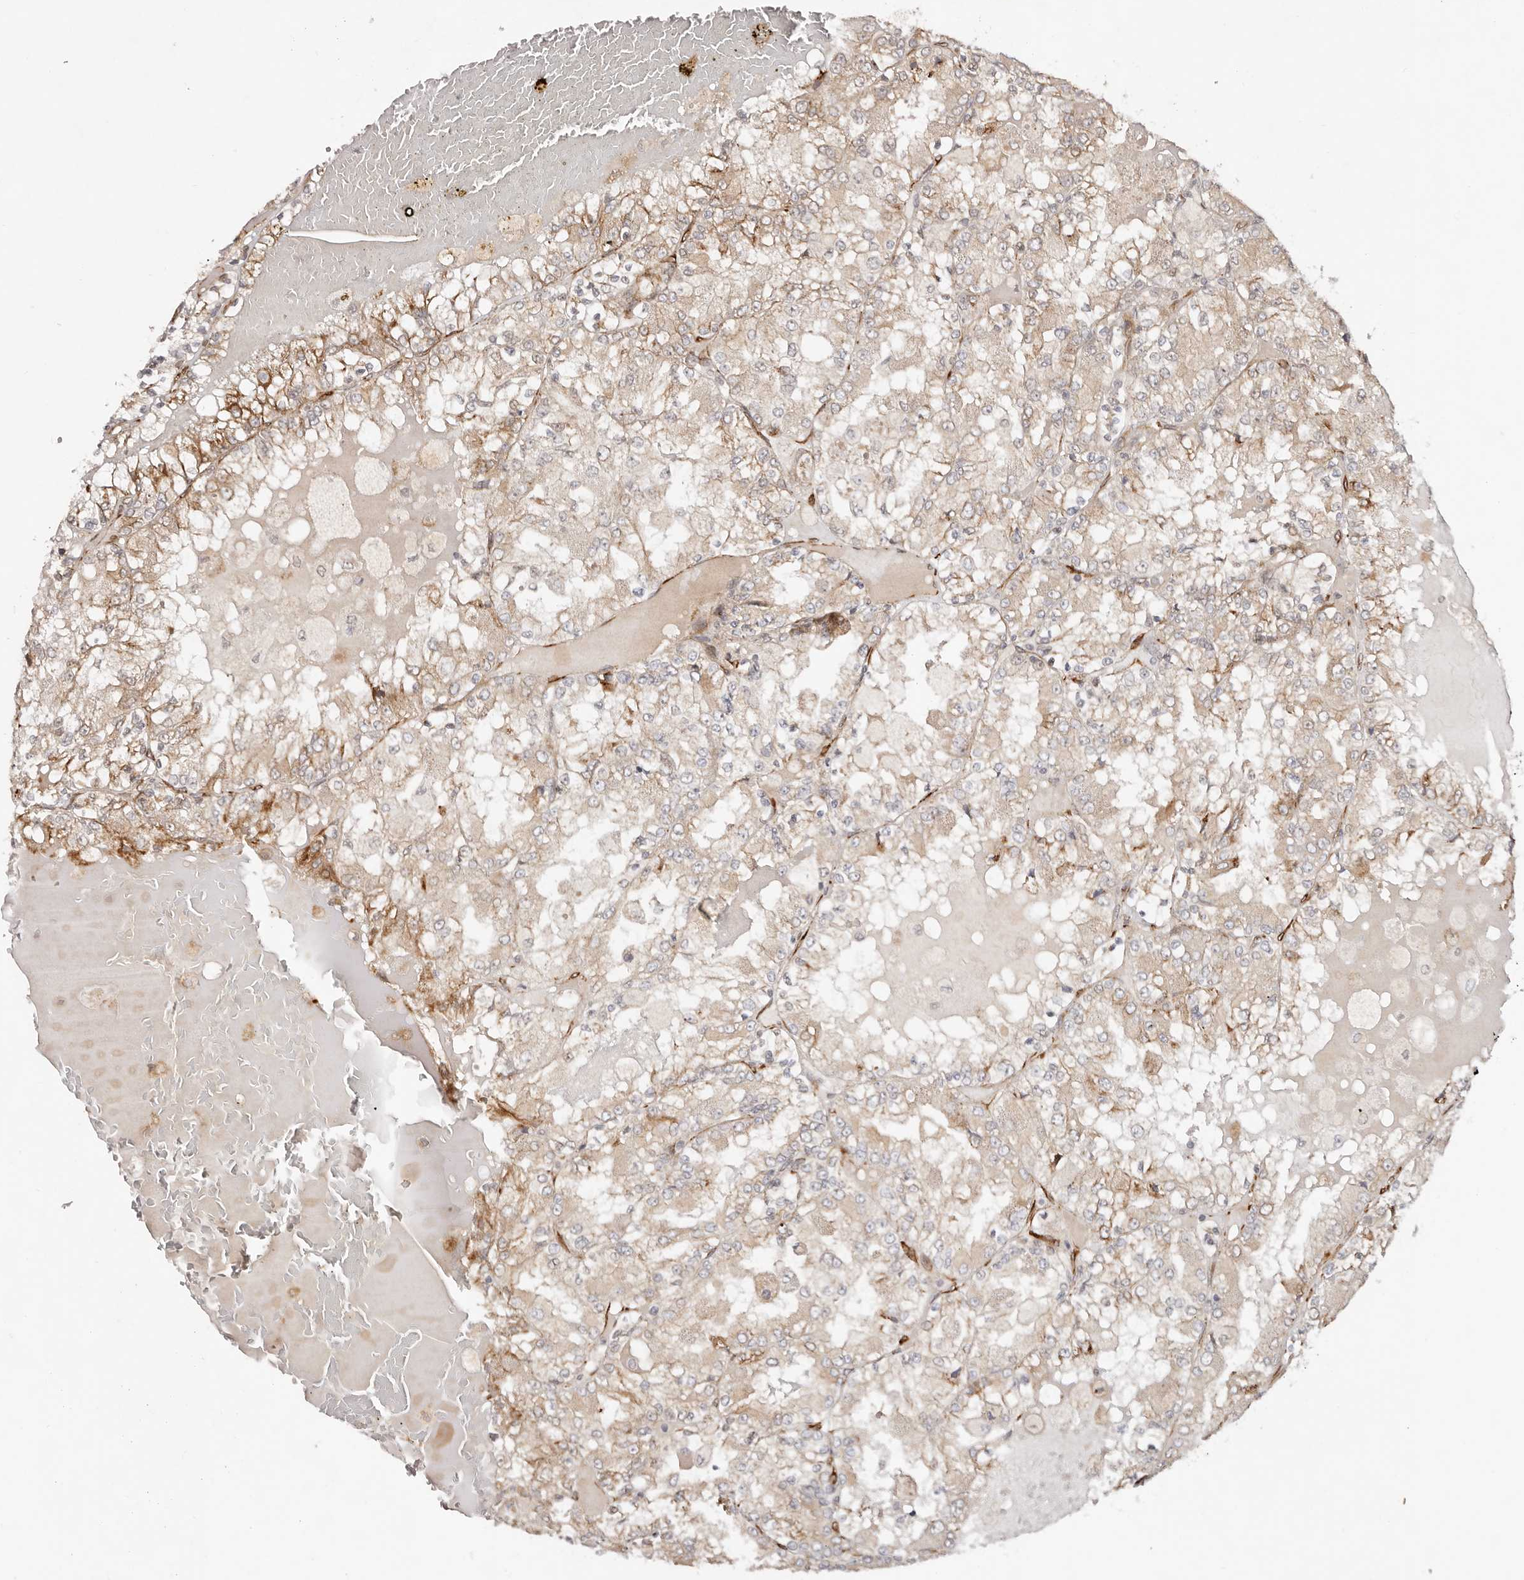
{"staining": {"intensity": "moderate", "quantity": "<25%", "location": "cytoplasmic/membranous"}, "tissue": "renal cancer", "cell_type": "Tumor cells", "image_type": "cancer", "snomed": [{"axis": "morphology", "description": "Adenocarcinoma, NOS"}, {"axis": "topography", "description": "Kidney"}], "caption": "Immunohistochemistry (IHC) histopathology image of neoplastic tissue: human renal cancer (adenocarcinoma) stained using immunohistochemistry (IHC) shows low levels of moderate protein expression localized specifically in the cytoplasmic/membranous of tumor cells, appearing as a cytoplasmic/membranous brown color.", "gene": "BCL2L15", "patient": {"sex": "female", "age": 56}}